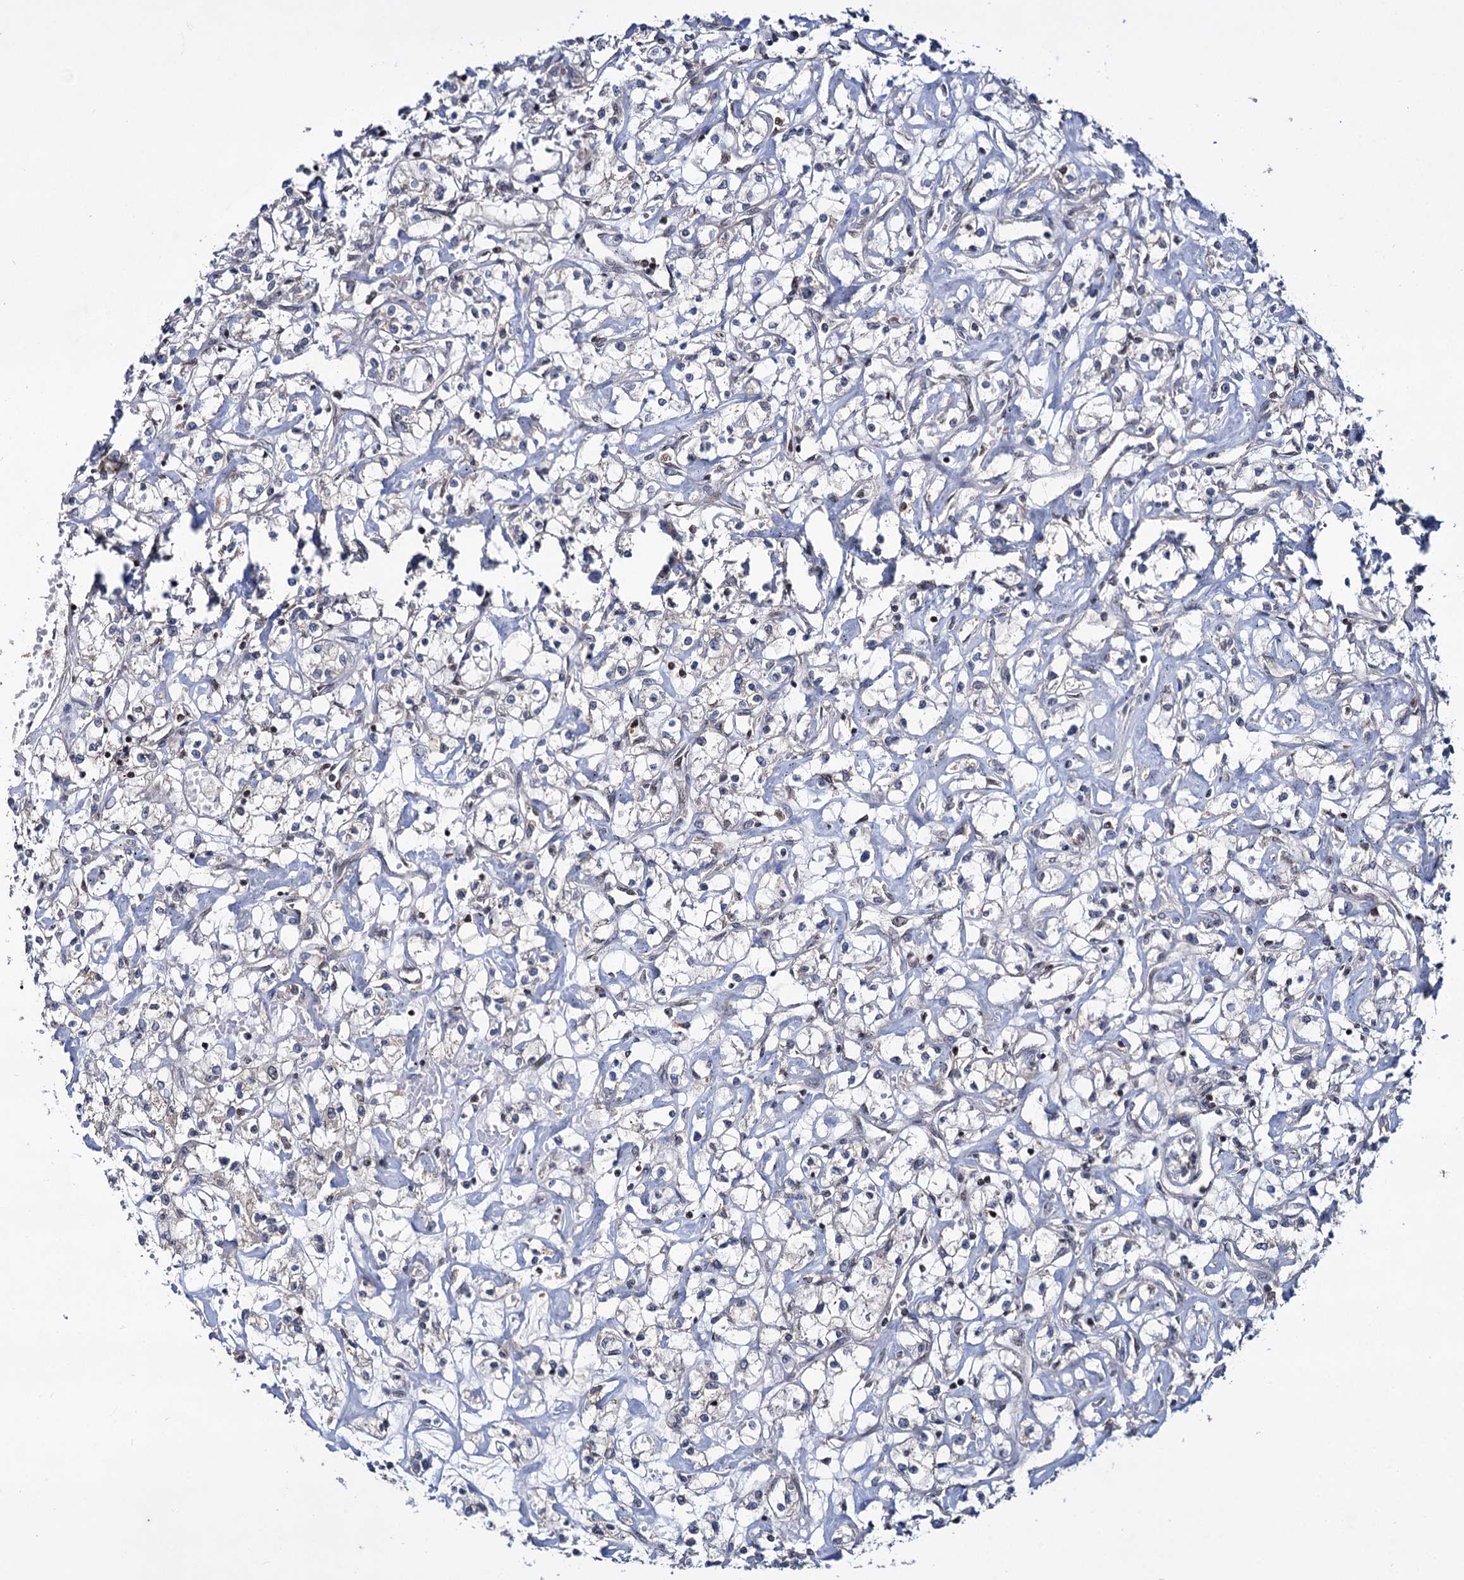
{"staining": {"intensity": "negative", "quantity": "none", "location": "none"}, "tissue": "renal cancer", "cell_type": "Tumor cells", "image_type": "cancer", "snomed": [{"axis": "morphology", "description": "Adenocarcinoma, NOS"}, {"axis": "topography", "description": "Kidney"}], "caption": "Tumor cells are negative for protein expression in human renal cancer. The staining is performed using DAB (3,3'-diaminobenzidine) brown chromogen with nuclei counter-stained in using hematoxylin.", "gene": "SMCHD1", "patient": {"sex": "female", "age": 59}}